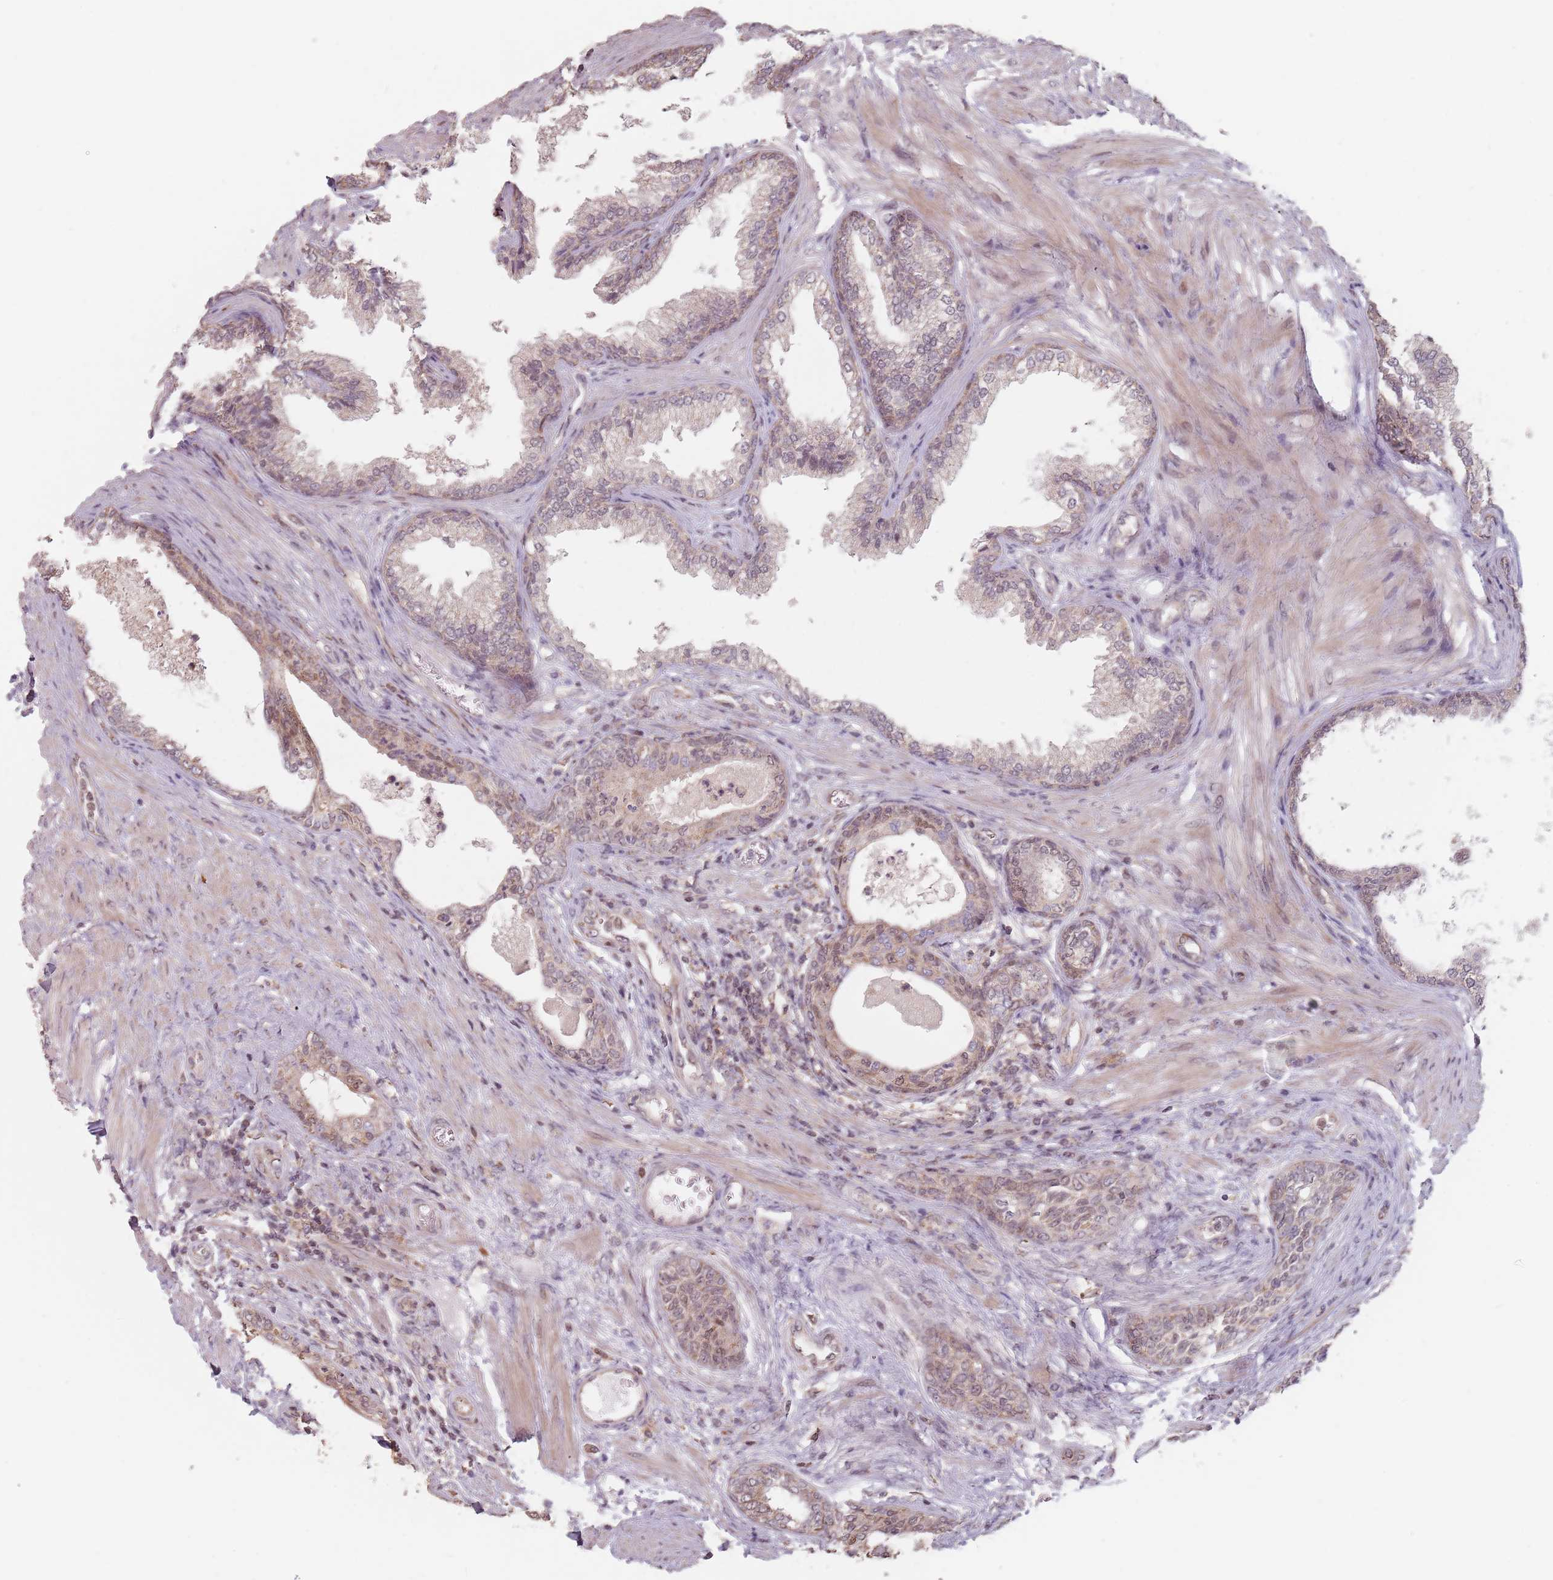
{"staining": {"intensity": "weak", "quantity": "25%-75%", "location": "cytoplasmic/membranous"}, "tissue": "prostate", "cell_type": "Glandular cells", "image_type": "normal", "snomed": [{"axis": "morphology", "description": "Normal tissue, NOS"}, {"axis": "topography", "description": "Prostate"}], "caption": "An image of human prostate stained for a protein shows weak cytoplasmic/membranous brown staining in glandular cells. Nuclei are stained in blue.", "gene": "VPS52", "patient": {"sex": "male", "age": 76}}